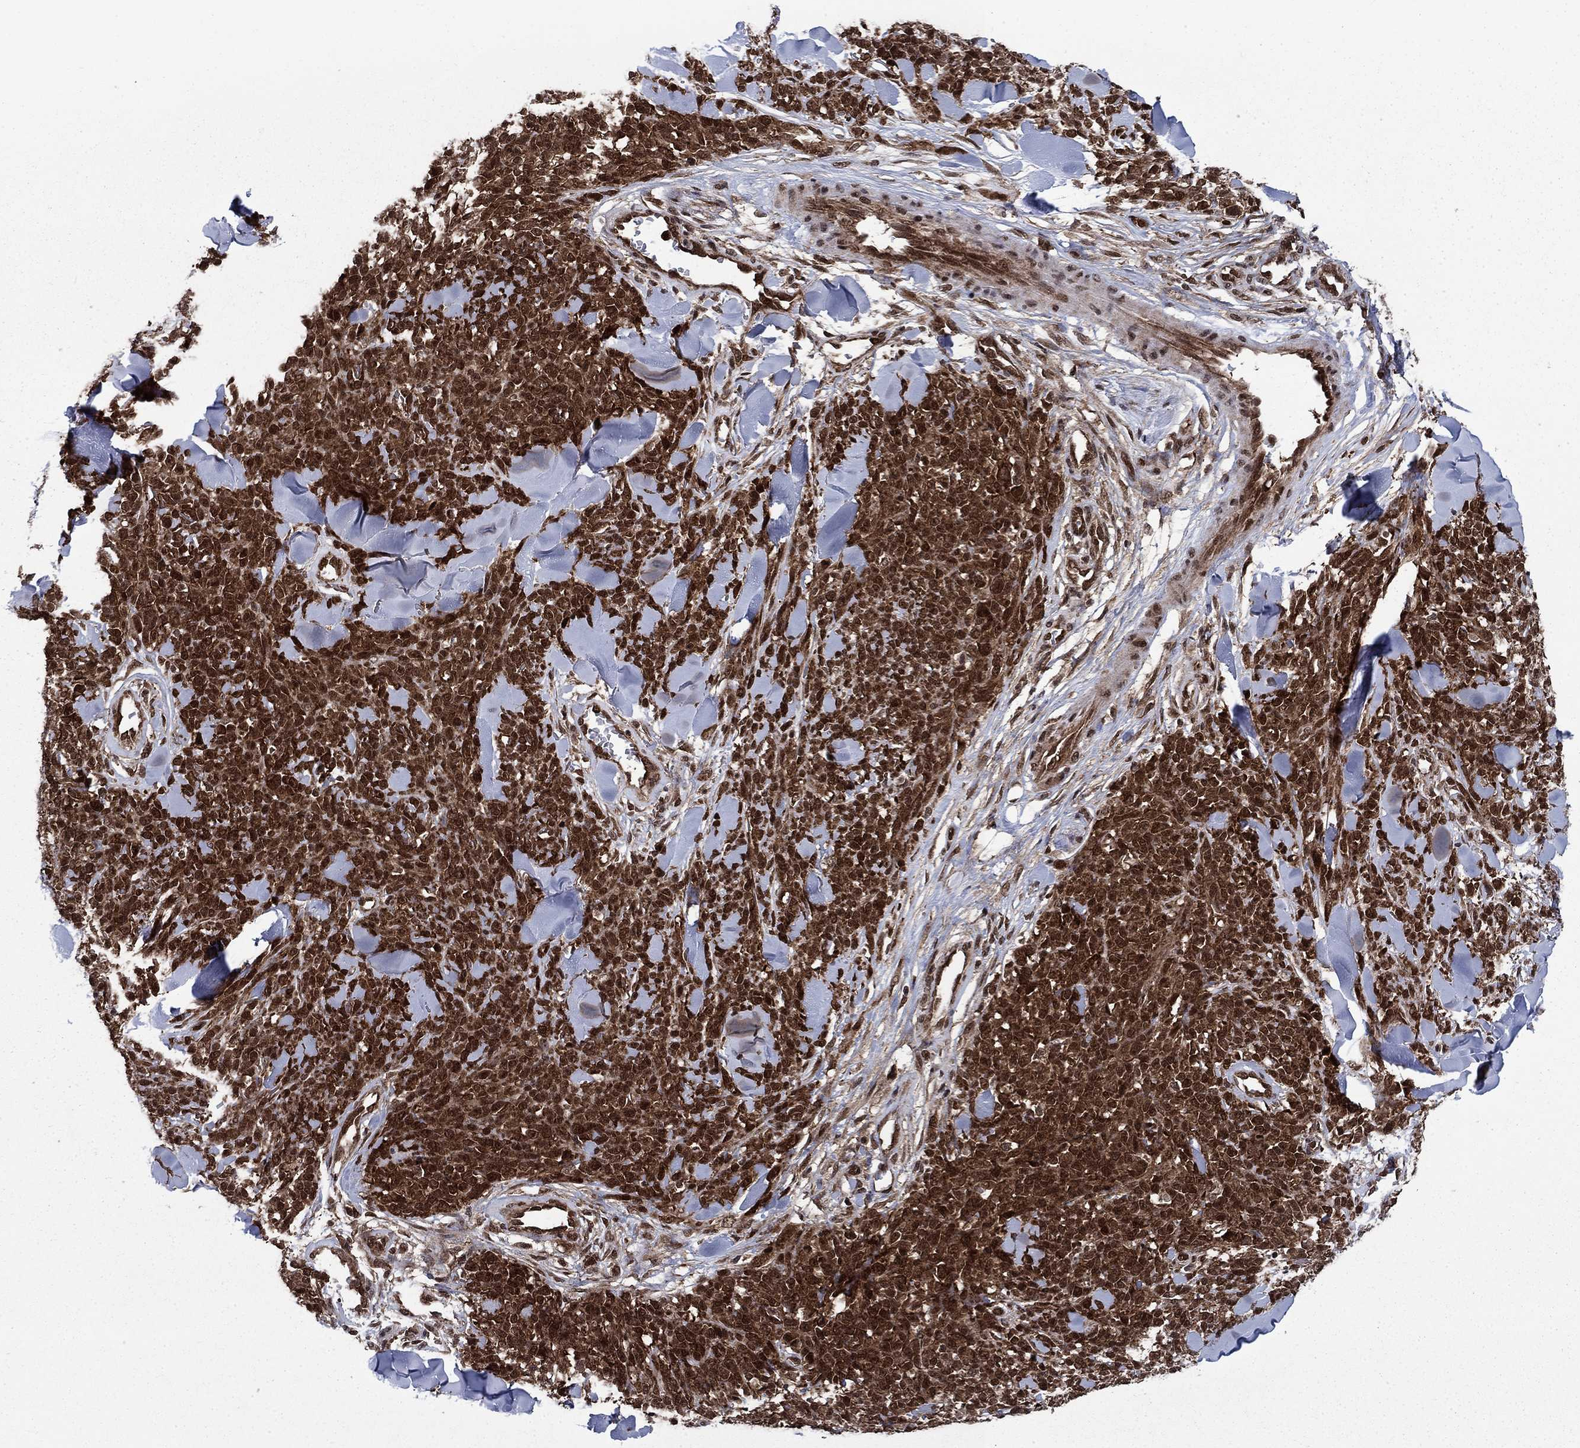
{"staining": {"intensity": "strong", "quantity": ">75%", "location": "cytoplasmic/membranous,nuclear"}, "tissue": "melanoma", "cell_type": "Tumor cells", "image_type": "cancer", "snomed": [{"axis": "morphology", "description": "Malignant melanoma, NOS"}, {"axis": "topography", "description": "Skin"}, {"axis": "topography", "description": "Skin of trunk"}], "caption": "The histopathology image displays immunohistochemical staining of malignant melanoma. There is strong cytoplasmic/membranous and nuclear expression is present in about >75% of tumor cells.", "gene": "DNAJA1", "patient": {"sex": "male", "age": 74}}